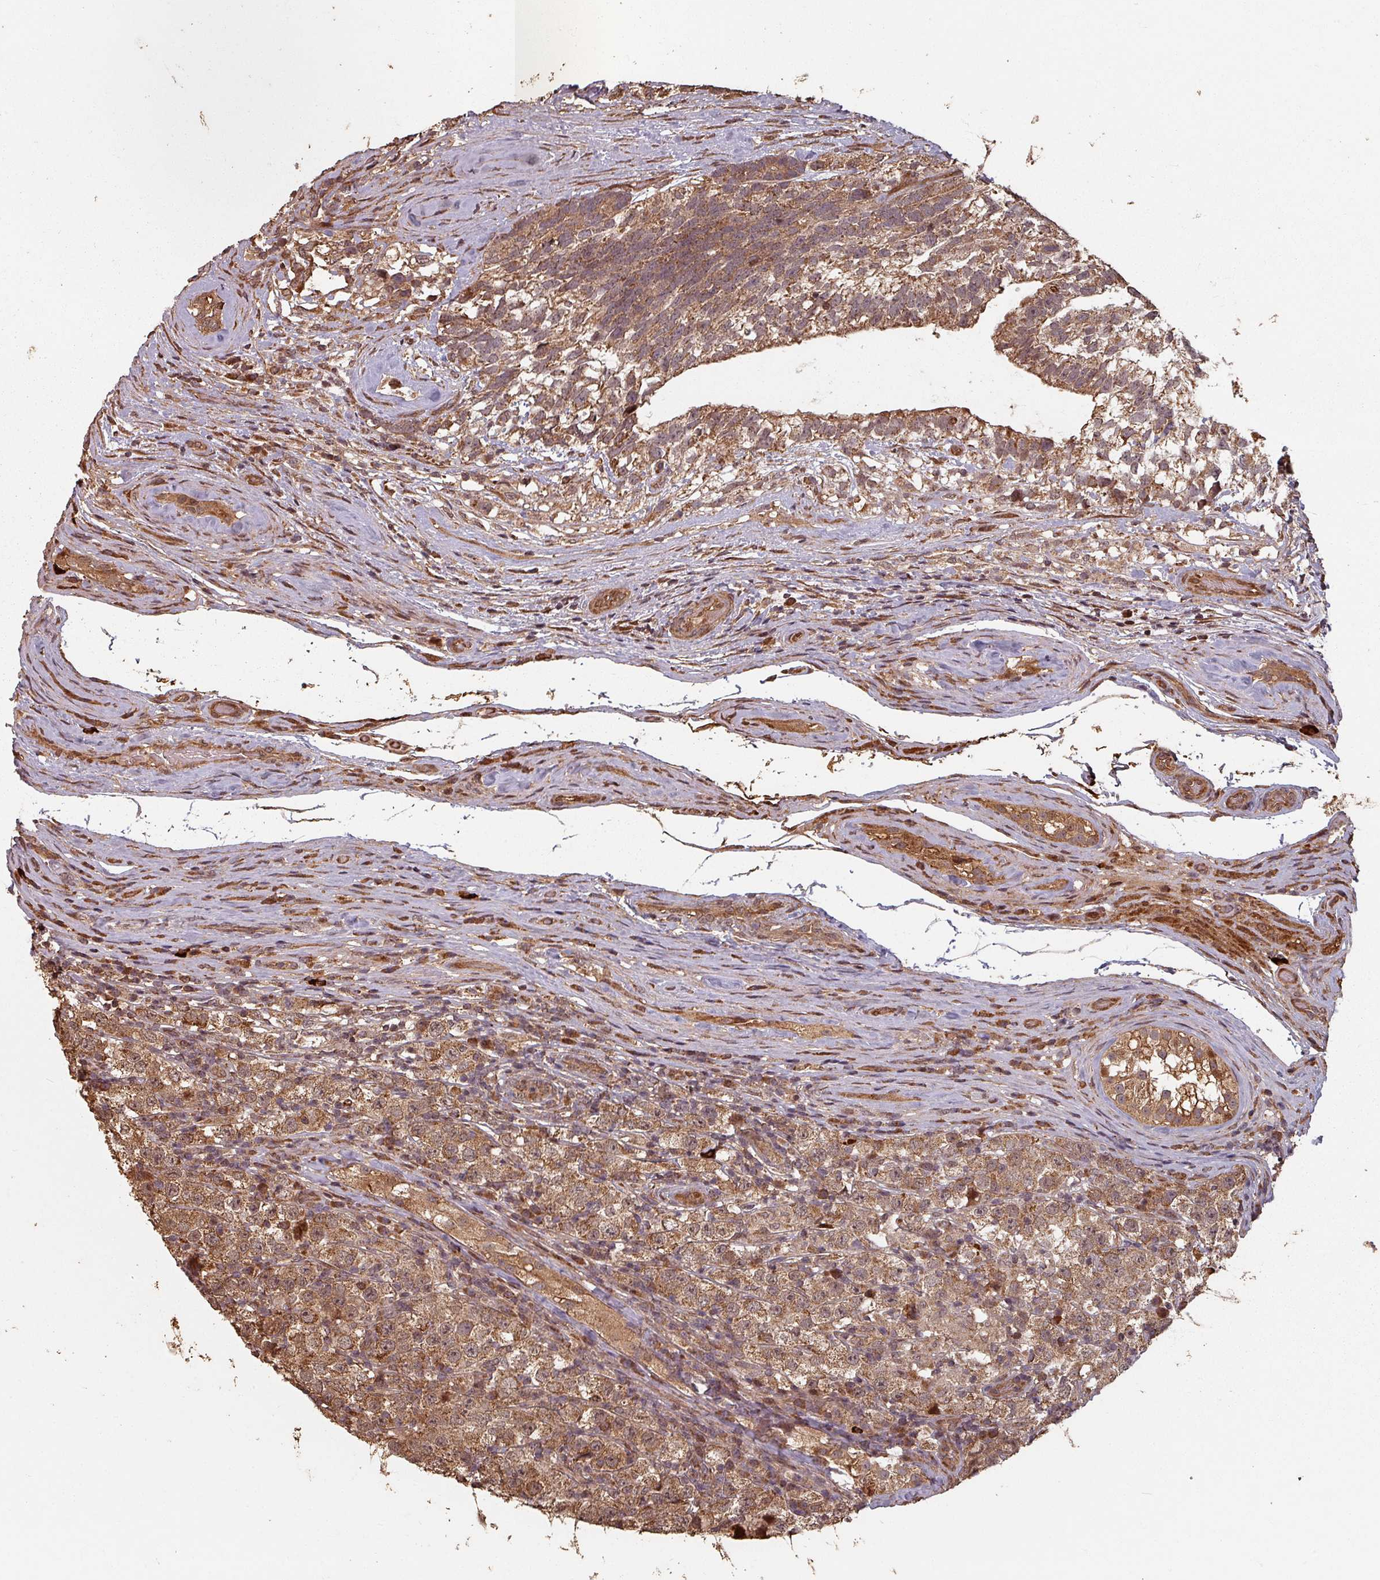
{"staining": {"intensity": "moderate", "quantity": ">75%", "location": "cytoplasmic/membranous,nuclear"}, "tissue": "testis cancer", "cell_type": "Tumor cells", "image_type": "cancer", "snomed": [{"axis": "morphology", "description": "Seminoma, NOS"}, {"axis": "morphology", "description": "Carcinoma, Embryonal, NOS"}, {"axis": "topography", "description": "Testis"}], "caption": "Protein staining of testis cancer (embryonal carcinoma) tissue displays moderate cytoplasmic/membranous and nuclear staining in about >75% of tumor cells.", "gene": "EID1", "patient": {"sex": "male", "age": 41}}